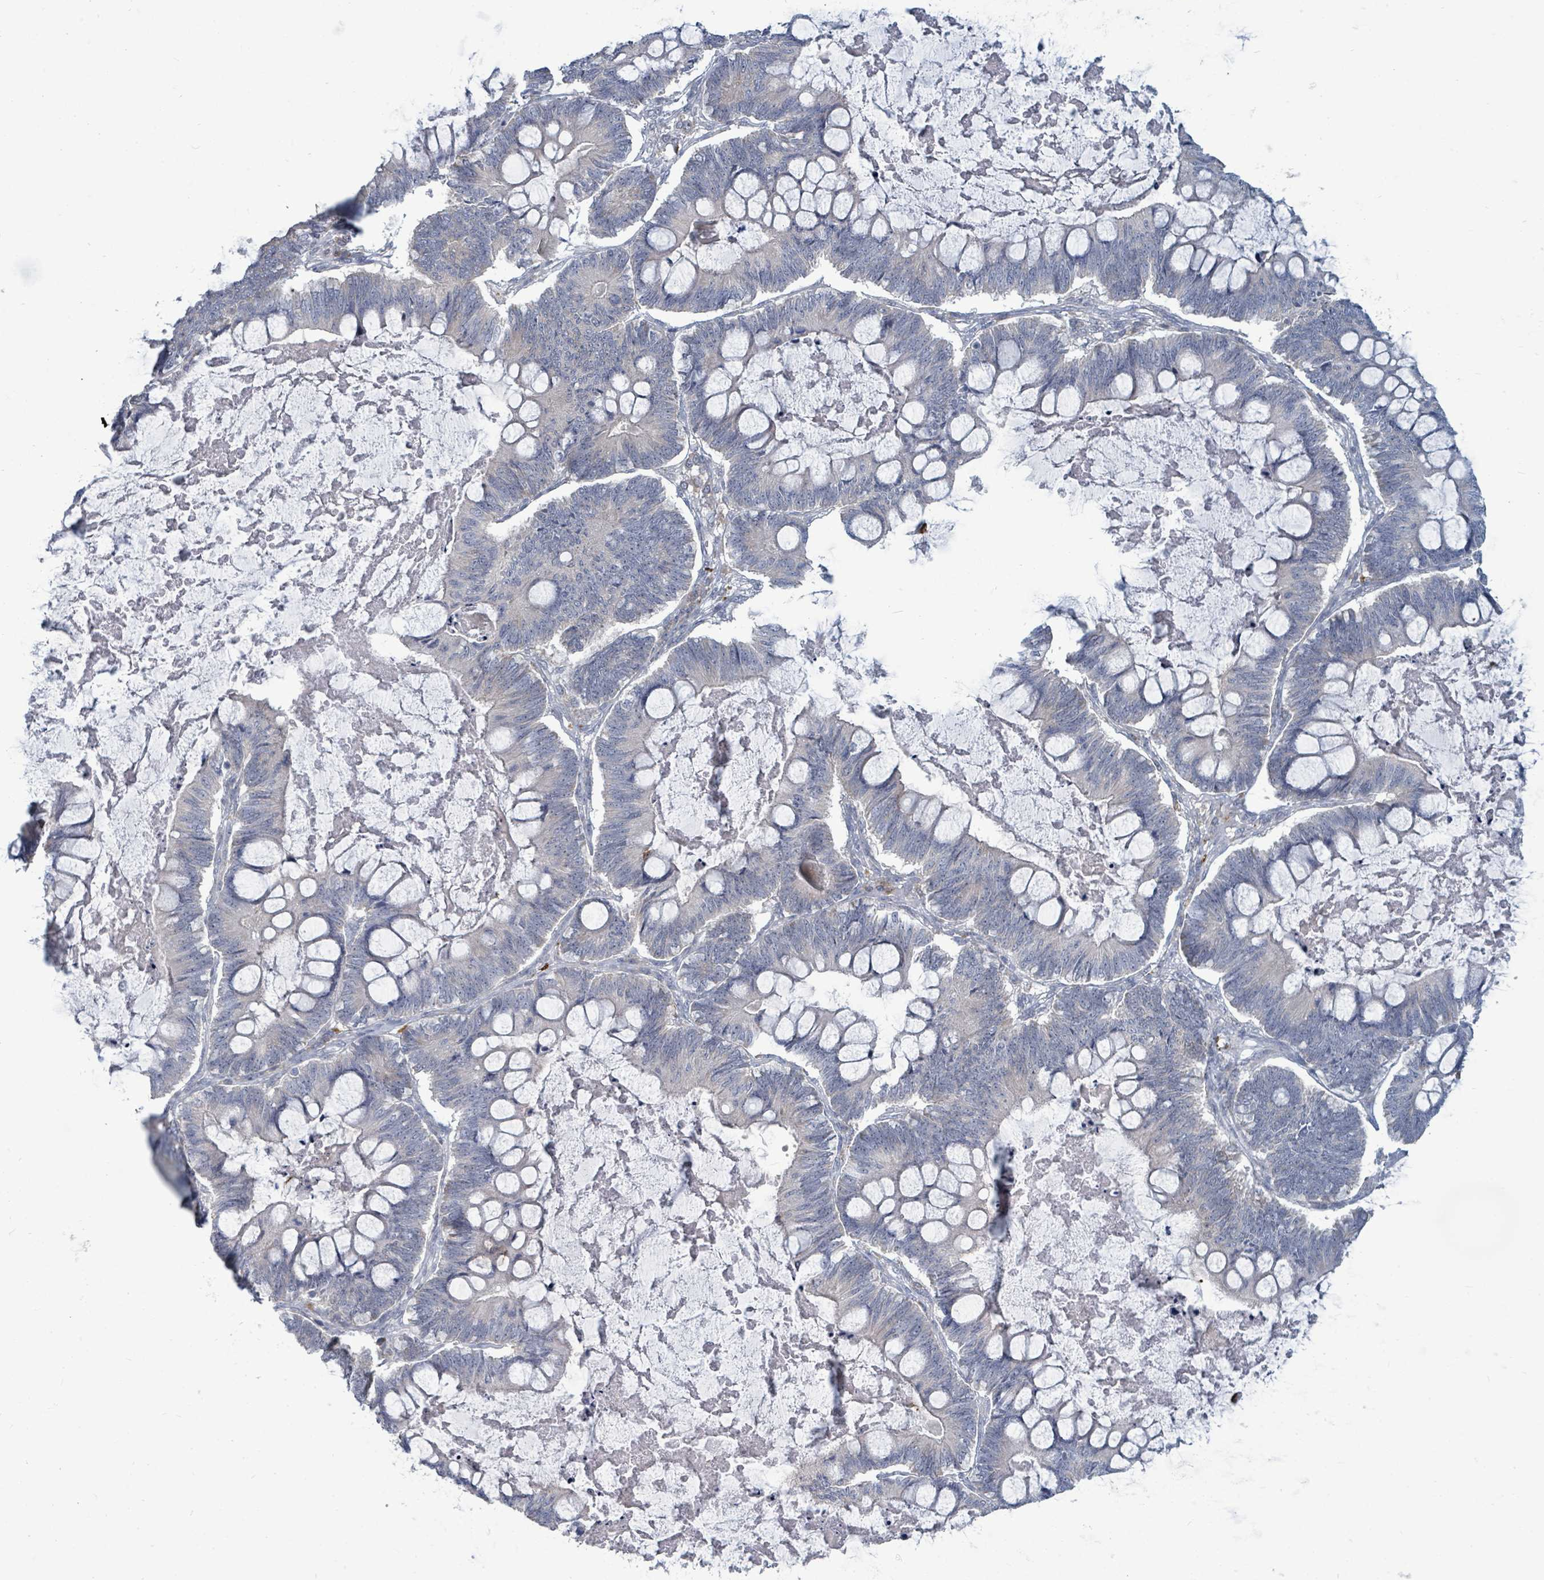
{"staining": {"intensity": "negative", "quantity": "none", "location": "none"}, "tissue": "ovarian cancer", "cell_type": "Tumor cells", "image_type": "cancer", "snomed": [{"axis": "morphology", "description": "Cystadenocarcinoma, mucinous, NOS"}, {"axis": "topography", "description": "Ovary"}], "caption": "Immunohistochemistry image of human ovarian cancer stained for a protein (brown), which displays no expression in tumor cells.", "gene": "TRDMT1", "patient": {"sex": "female", "age": 61}}